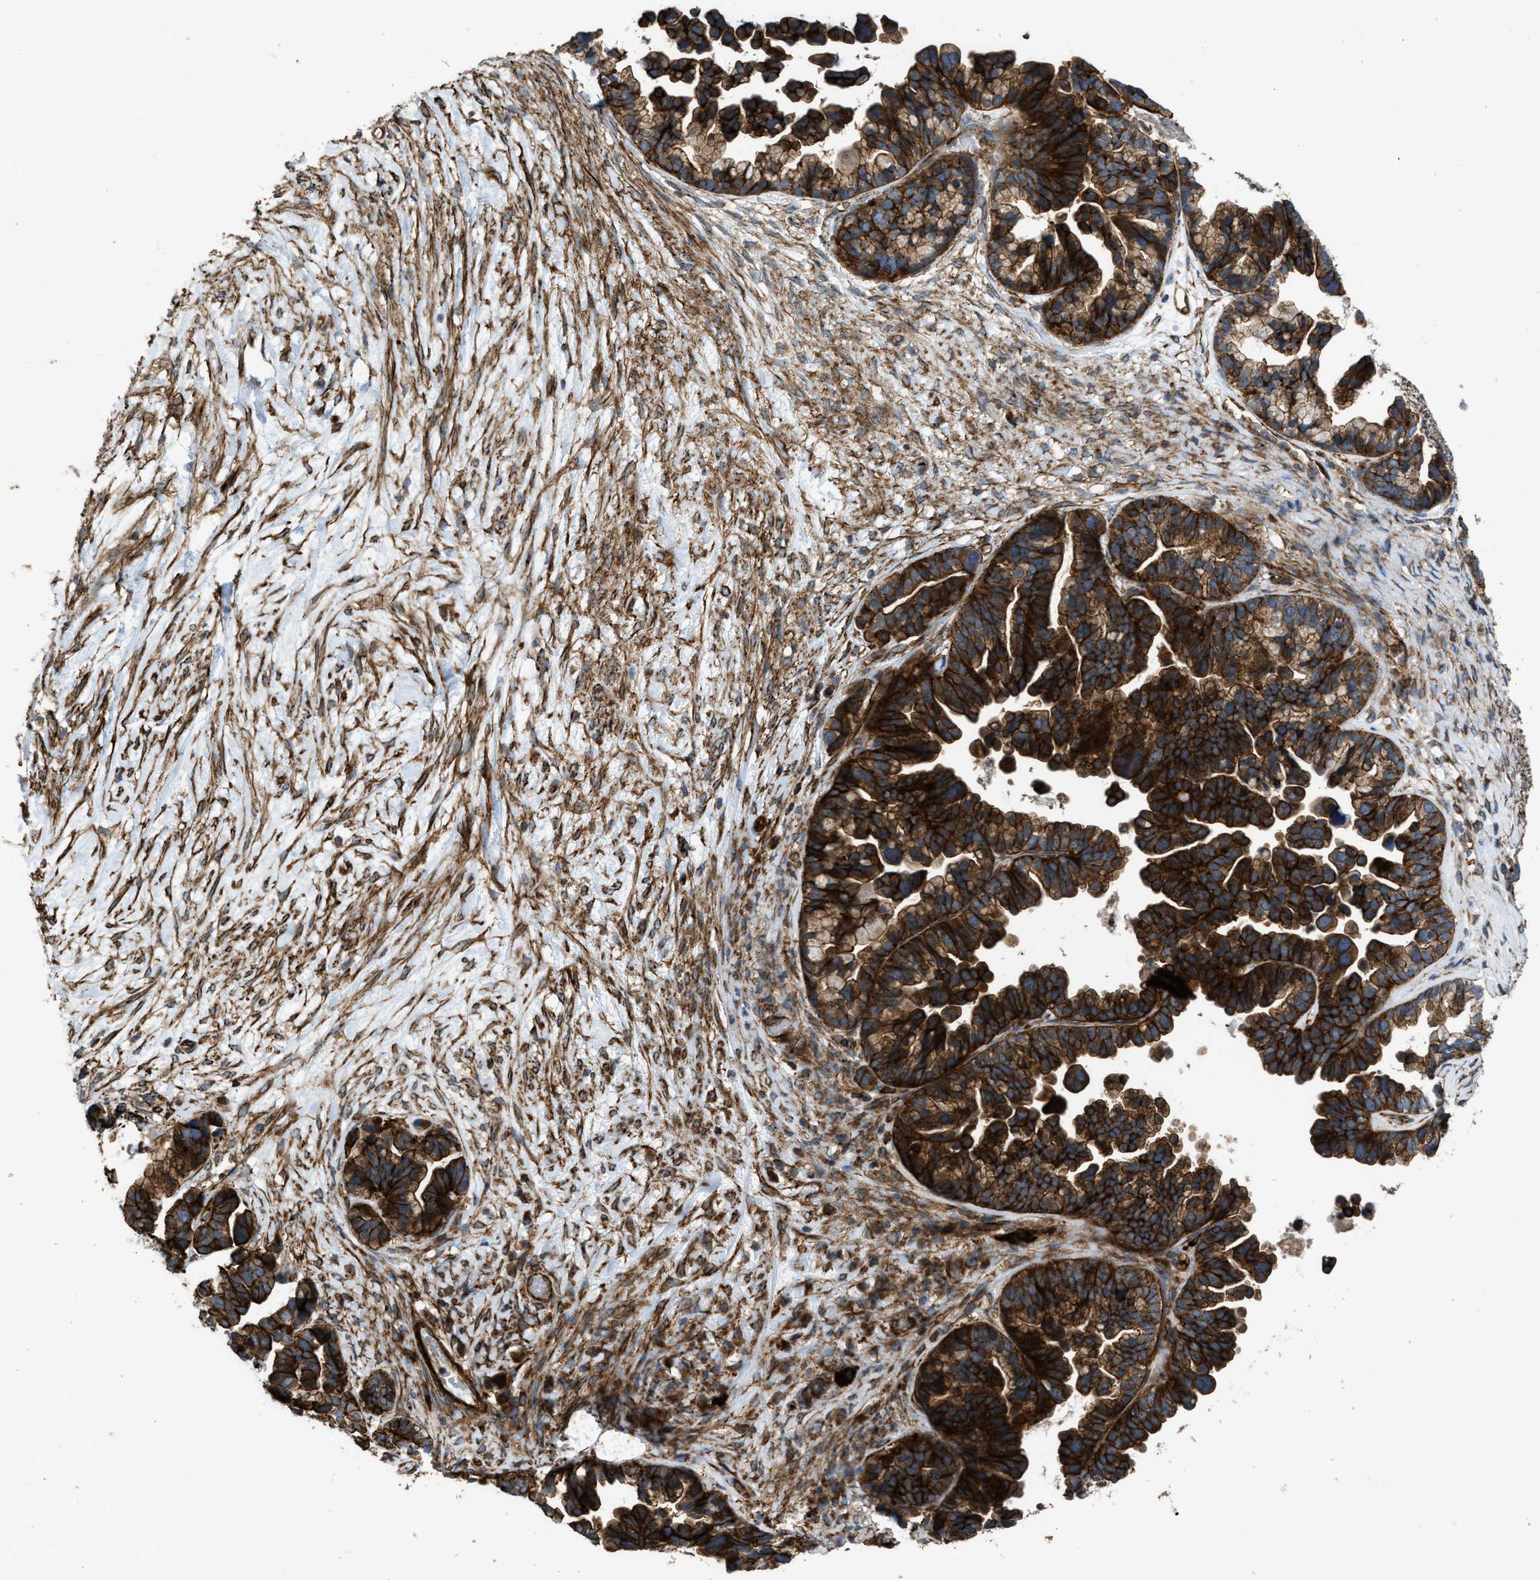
{"staining": {"intensity": "strong", "quantity": ">75%", "location": "cytoplasmic/membranous"}, "tissue": "ovarian cancer", "cell_type": "Tumor cells", "image_type": "cancer", "snomed": [{"axis": "morphology", "description": "Cystadenocarcinoma, serous, NOS"}, {"axis": "topography", "description": "Ovary"}], "caption": "Human serous cystadenocarcinoma (ovarian) stained with a brown dye demonstrates strong cytoplasmic/membranous positive positivity in approximately >75% of tumor cells.", "gene": "EGLN1", "patient": {"sex": "female", "age": 56}}